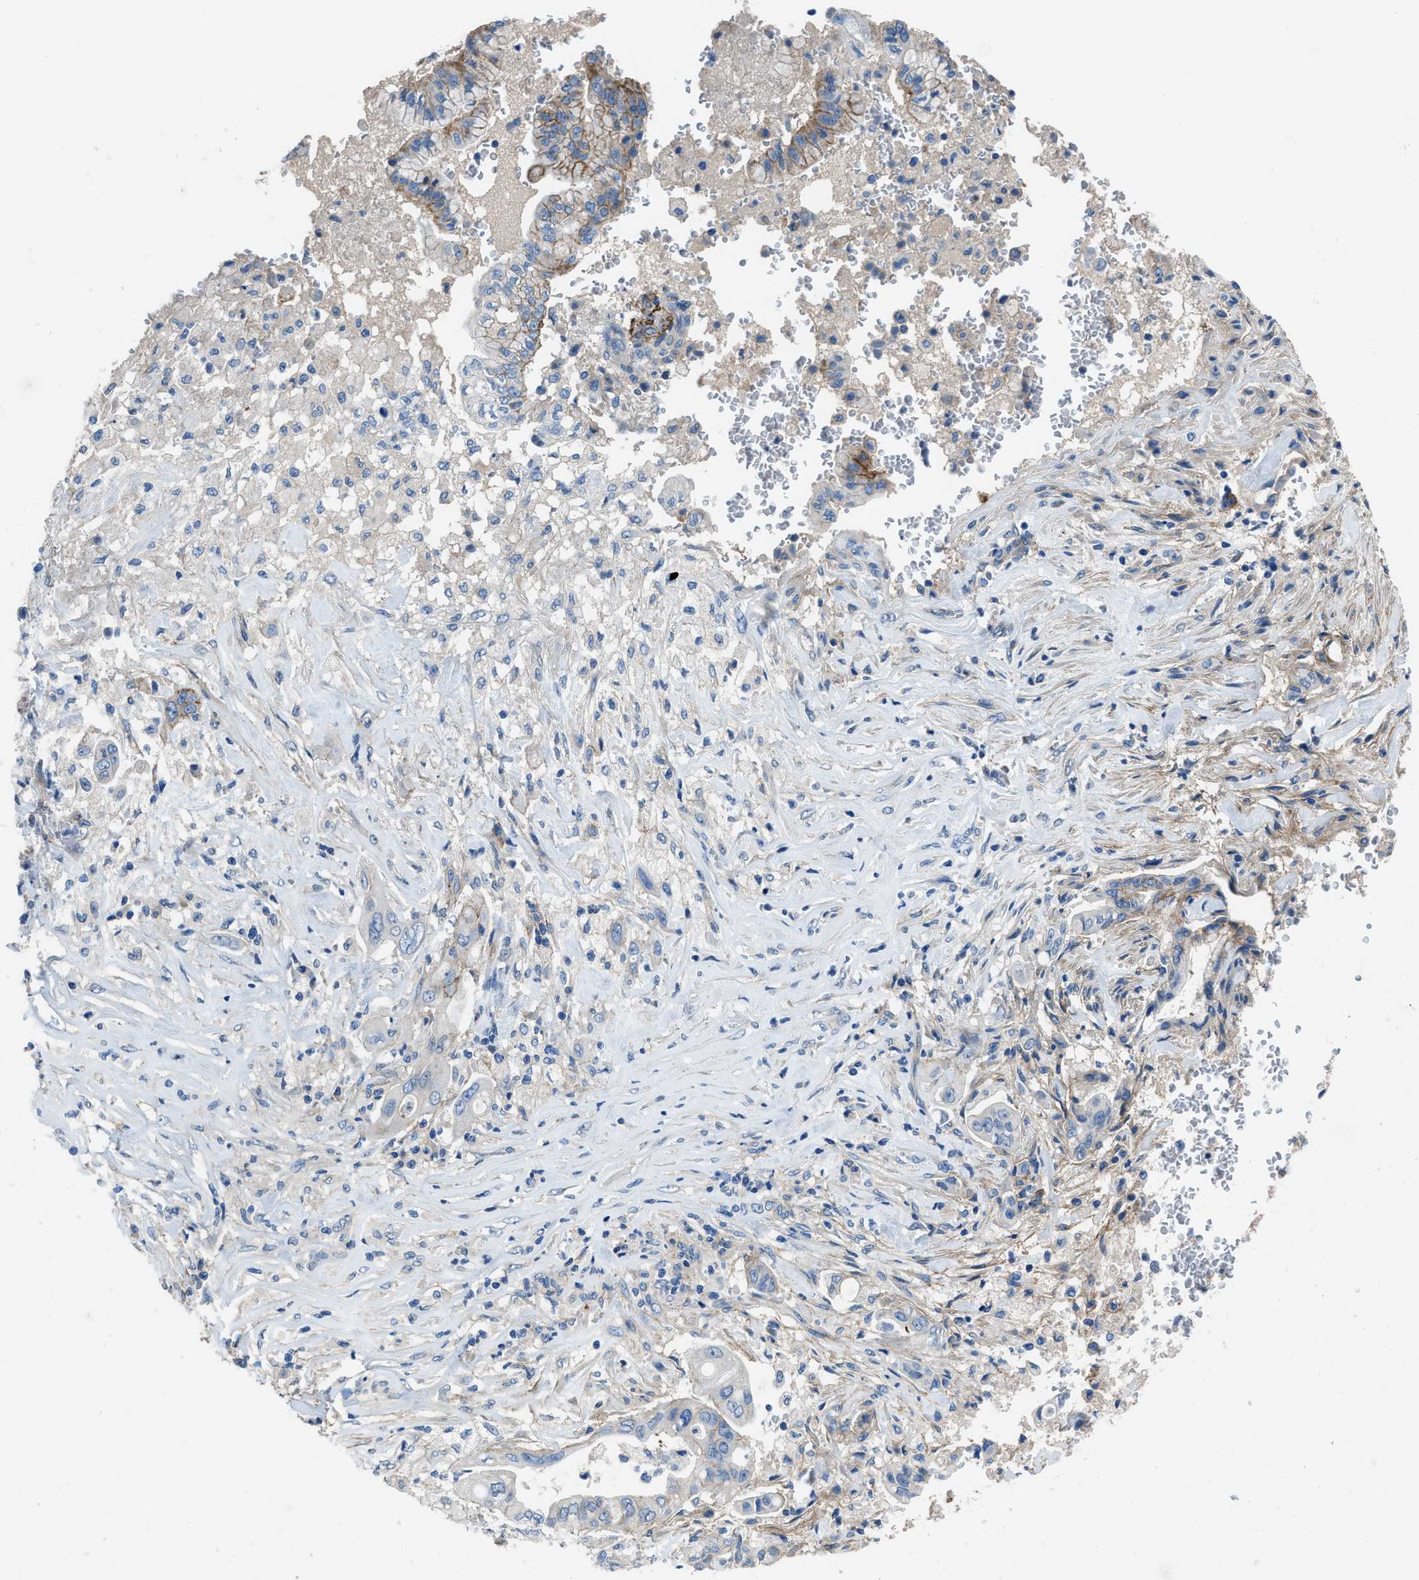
{"staining": {"intensity": "weak", "quantity": "<25%", "location": "cytoplasmic/membranous"}, "tissue": "pancreatic cancer", "cell_type": "Tumor cells", "image_type": "cancer", "snomed": [{"axis": "morphology", "description": "Adenocarcinoma, NOS"}, {"axis": "topography", "description": "Pancreas"}], "caption": "Protein analysis of pancreatic cancer displays no significant expression in tumor cells.", "gene": "PTGFRN", "patient": {"sex": "female", "age": 73}}